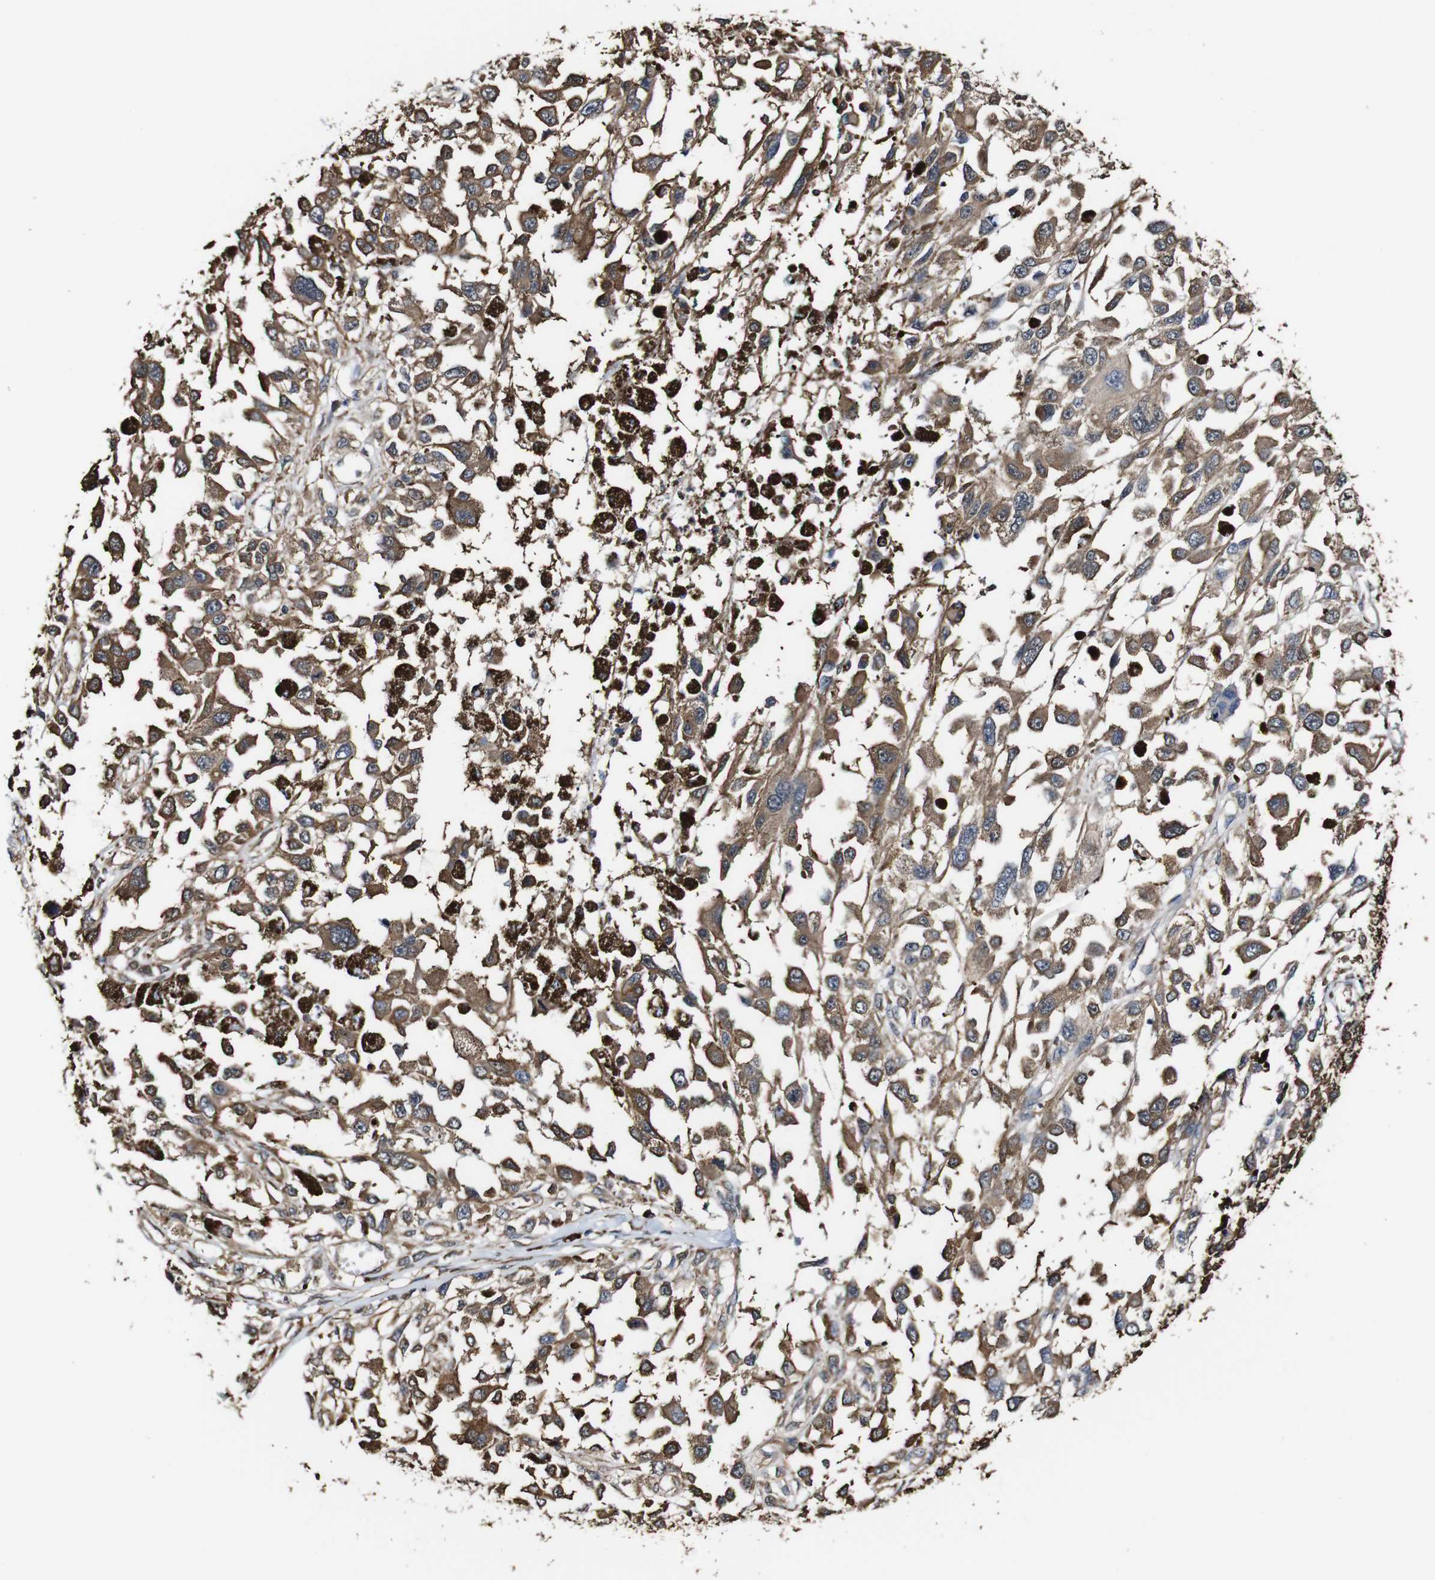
{"staining": {"intensity": "moderate", "quantity": ">75%", "location": "cytoplasmic/membranous"}, "tissue": "melanoma", "cell_type": "Tumor cells", "image_type": "cancer", "snomed": [{"axis": "morphology", "description": "Malignant melanoma, Metastatic site"}, {"axis": "topography", "description": "Lymph node"}], "caption": "High-power microscopy captured an immunohistochemistry (IHC) photomicrograph of malignant melanoma (metastatic site), revealing moderate cytoplasmic/membranous positivity in approximately >75% of tumor cells.", "gene": "PTPRR", "patient": {"sex": "male", "age": 59}}